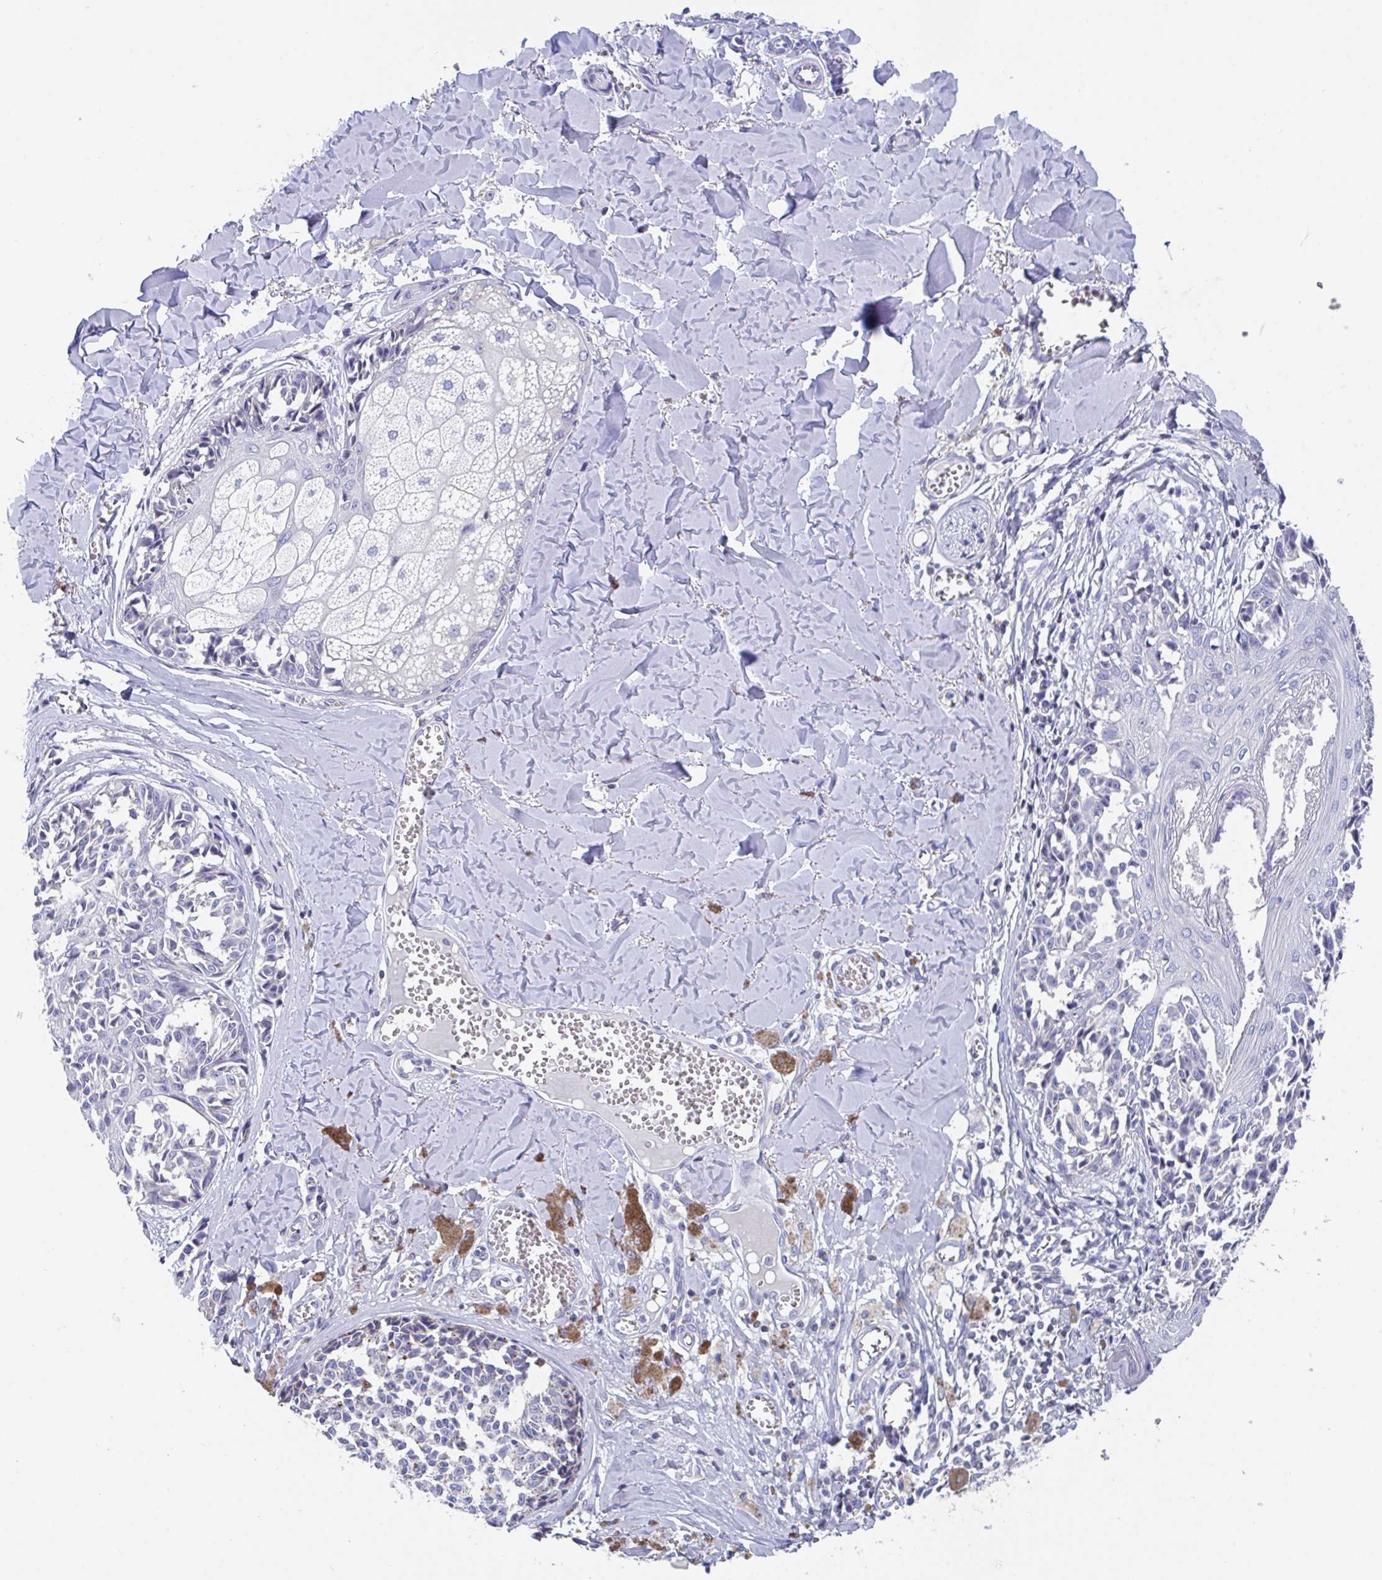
{"staining": {"intensity": "negative", "quantity": "none", "location": "none"}, "tissue": "melanoma", "cell_type": "Tumor cells", "image_type": "cancer", "snomed": [{"axis": "morphology", "description": "Malignant melanoma, NOS"}, {"axis": "topography", "description": "Skin"}], "caption": "Tumor cells show no significant protein expression in malignant melanoma.", "gene": "LRRC58", "patient": {"sex": "female", "age": 43}}